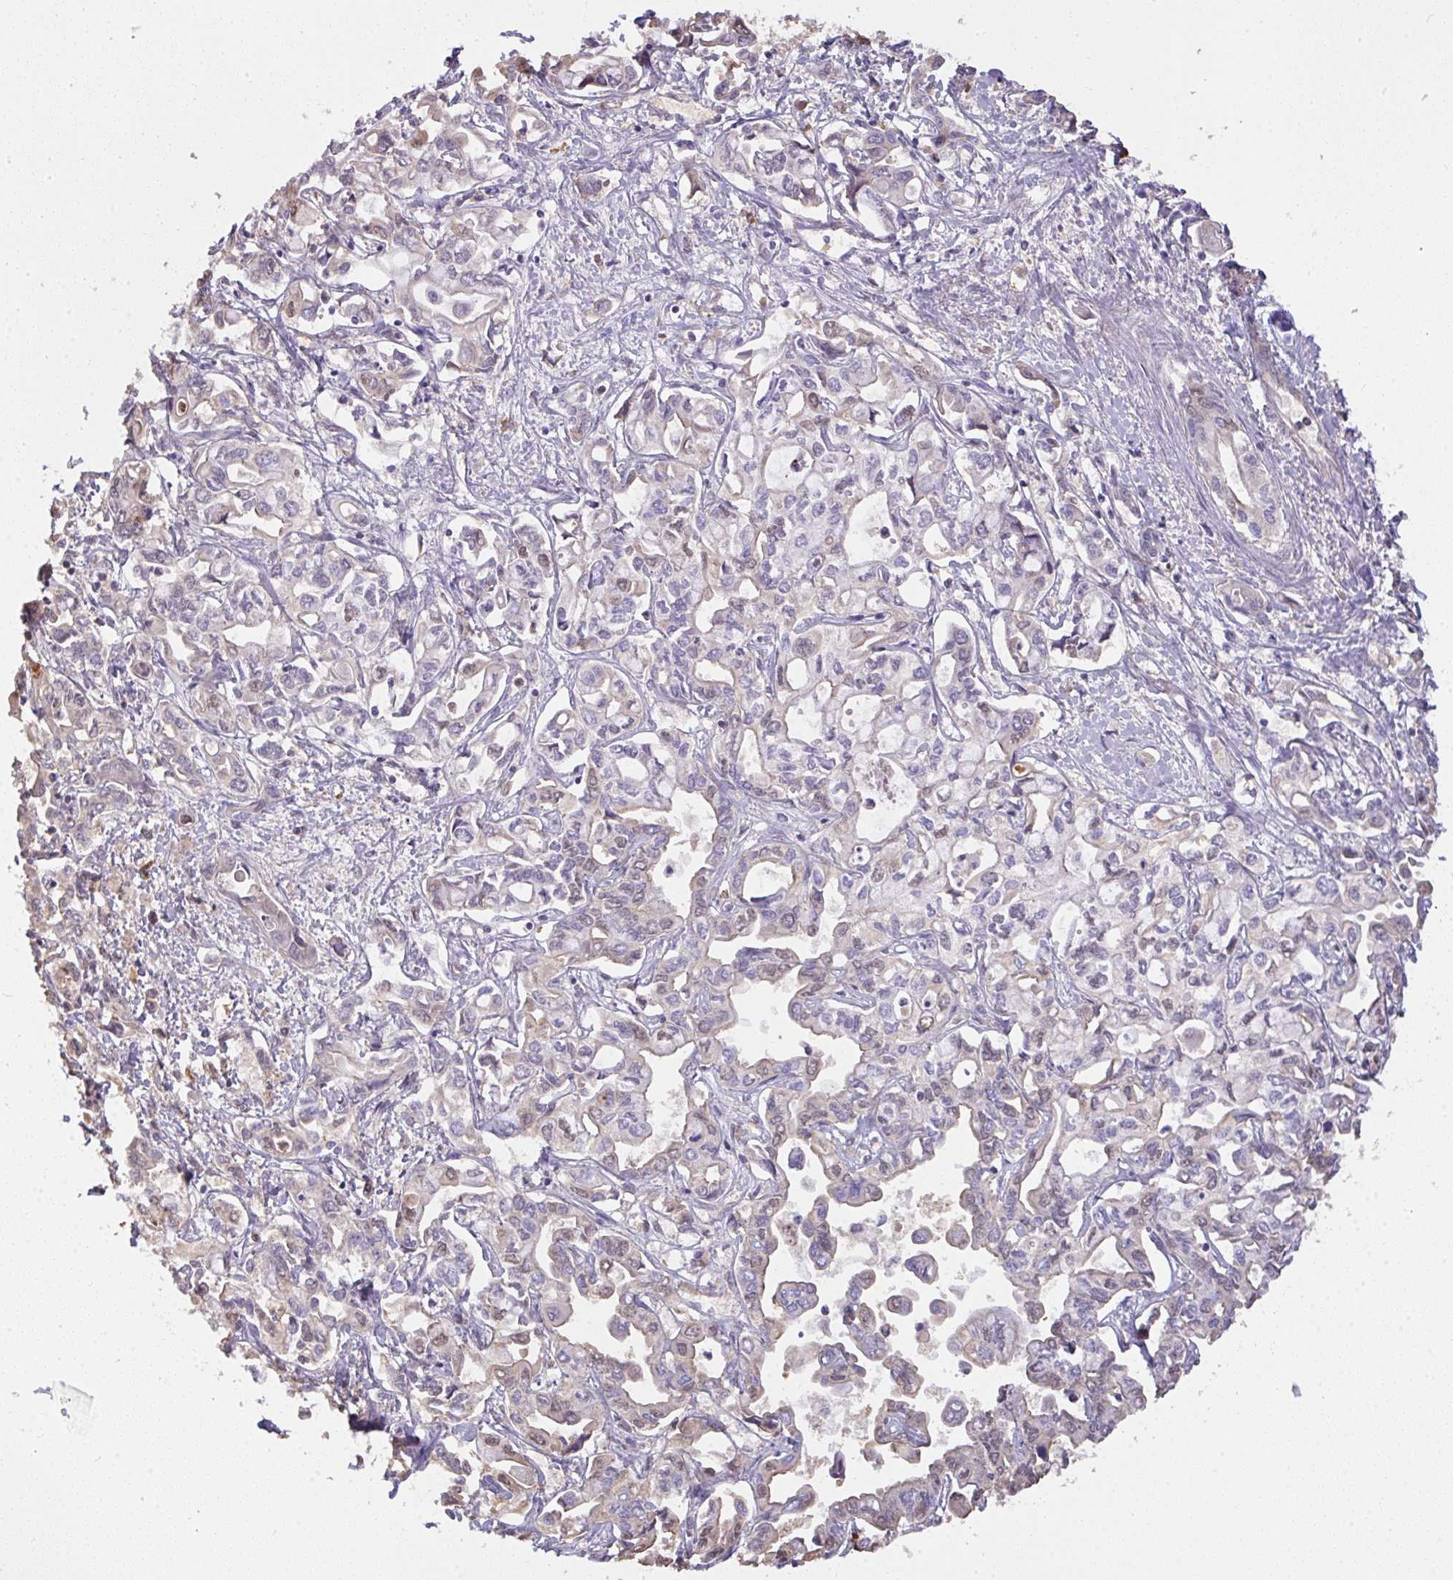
{"staining": {"intensity": "negative", "quantity": "none", "location": "none"}, "tissue": "liver cancer", "cell_type": "Tumor cells", "image_type": "cancer", "snomed": [{"axis": "morphology", "description": "Cholangiocarcinoma"}, {"axis": "topography", "description": "Liver"}], "caption": "Immunohistochemistry of liver cancer (cholangiocarcinoma) reveals no staining in tumor cells.", "gene": "SMYD5", "patient": {"sex": "female", "age": 64}}